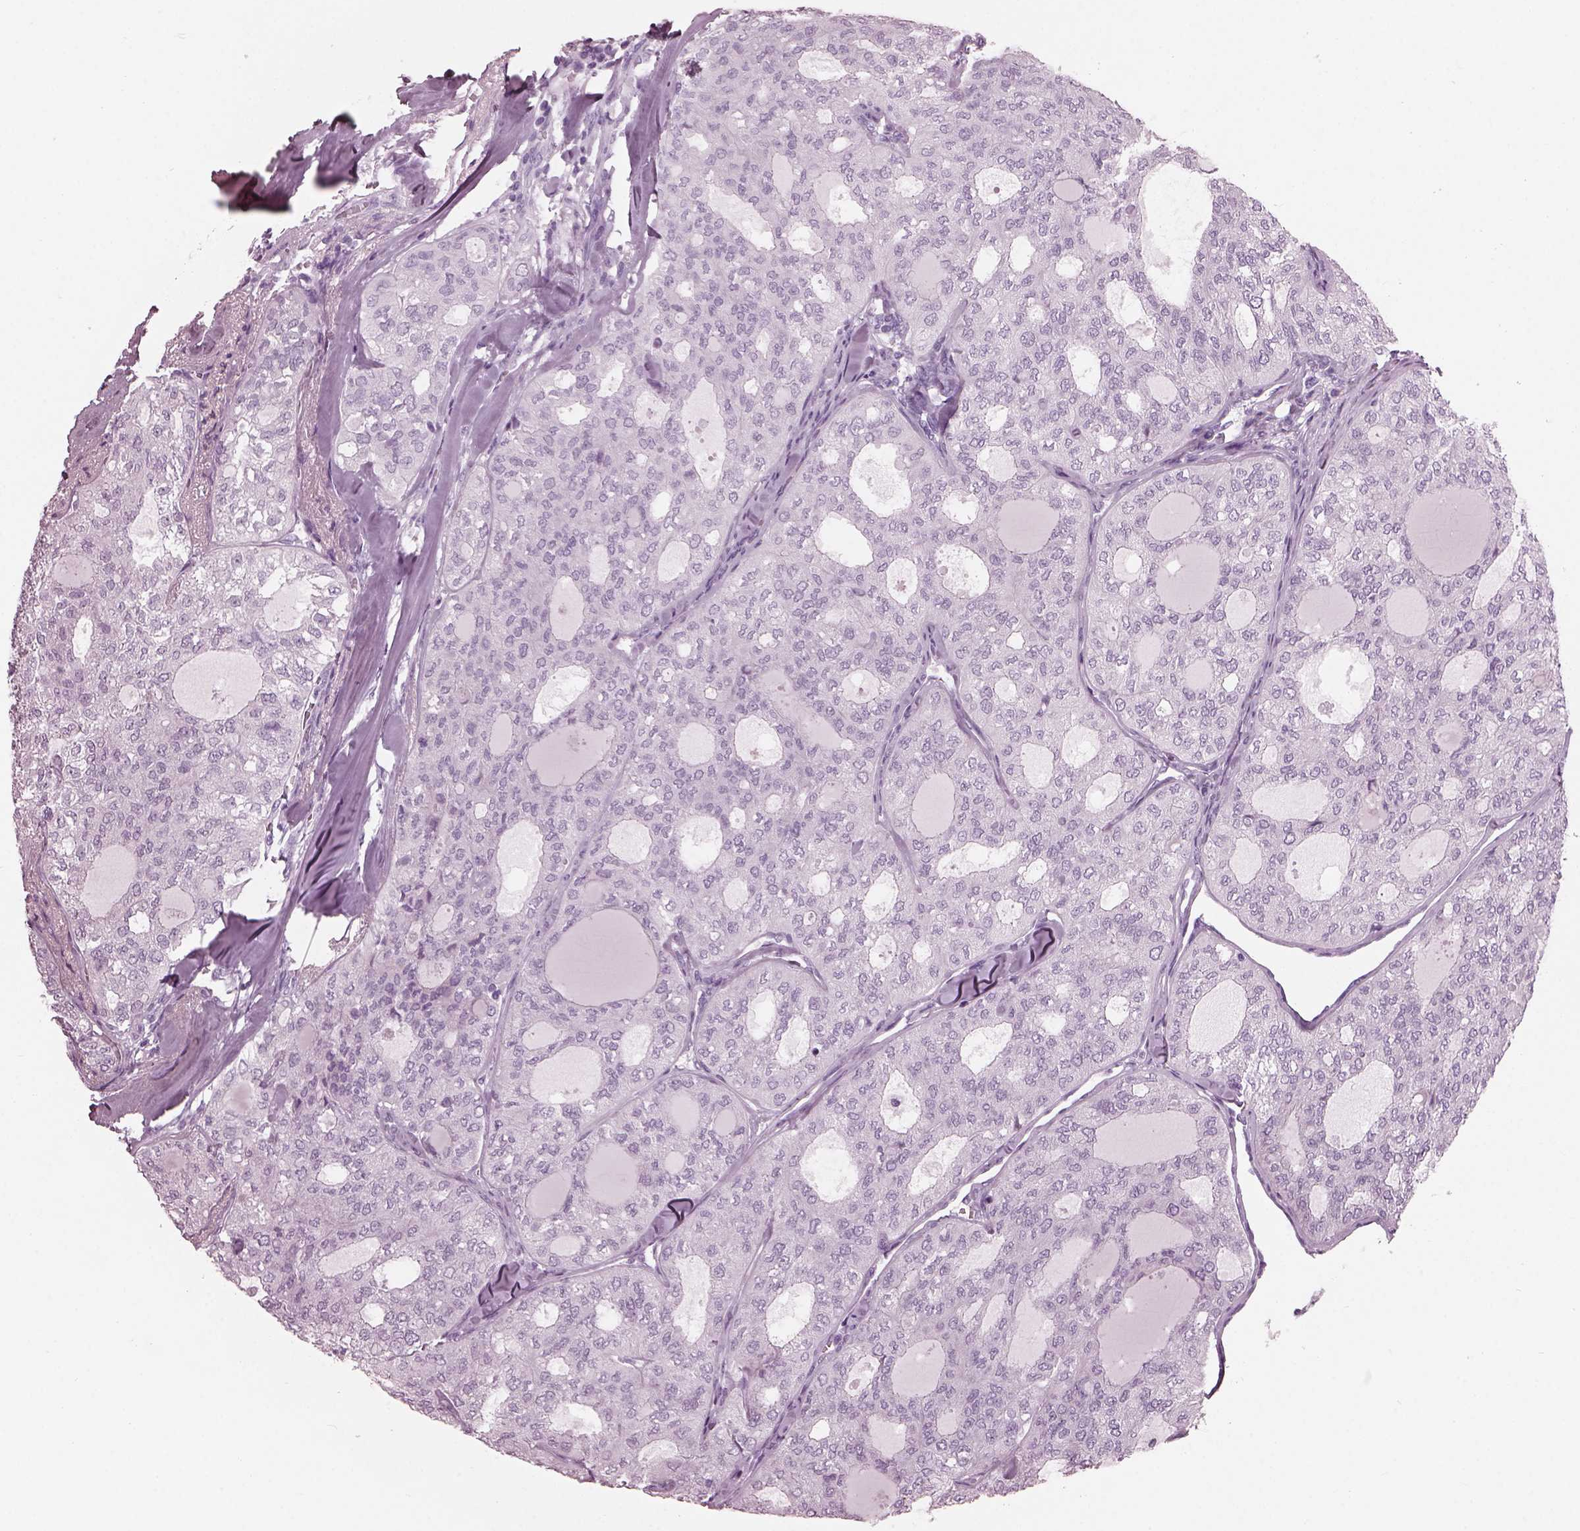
{"staining": {"intensity": "negative", "quantity": "none", "location": "none"}, "tissue": "thyroid cancer", "cell_type": "Tumor cells", "image_type": "cancer", "snomed": [{"axis": "morphology", "description": "Follicular adenoma carcinoma, NOS"}, {"axis": "topography", "description": "Thyroid gland"}], "caption": "Immunohistochemistry (IHC) photomicrograph of human thyroid follicular adenoma carcinoma stained for a protein (brown), which demonstrates no expression in tumor cells. Brightfield microscopy of immunohistochemistry (IHC) stained with DAB (brown) and hematoxylin (blue), captured at high magnification.", "gene": "HYDIN", "patient": {"sex": "male", "age": 75}}